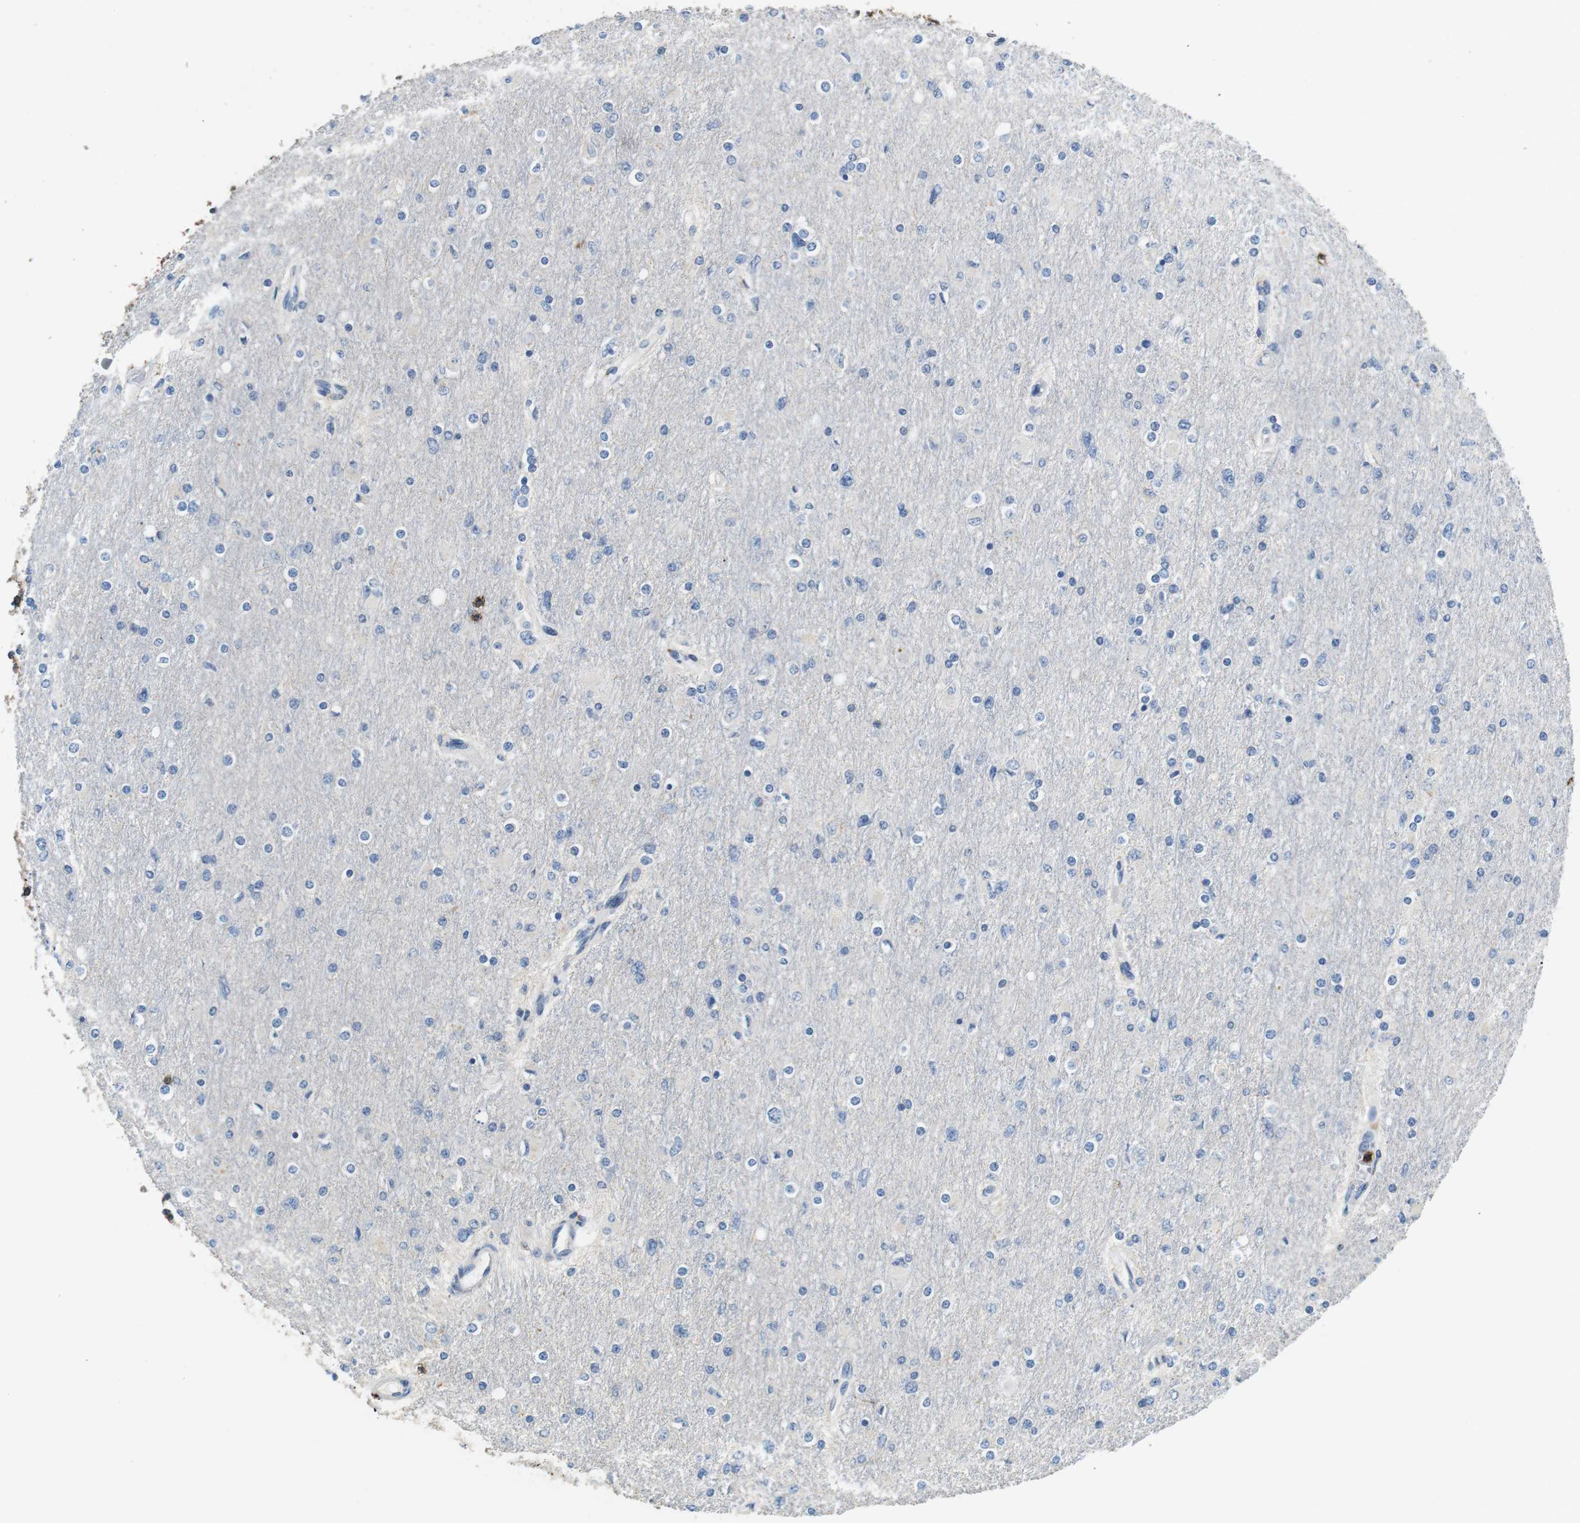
{"staining": {"intensity": "negative", "quantity": "none", "location": "none"}, "tissue": "glioma", "cell_type": "Tumor cells", "image_type": "cancer", "snomed": [{"axis": "morphology", "description": "Glioma, malignant, High grade"}, {"axis": "topography", "description": "Cerebral cortex"}], "caption": "The histopathology image displays no staining of tumor cells in glioma.", "gene": "CD6", "patient": {"sex": "female", "age": 36}}